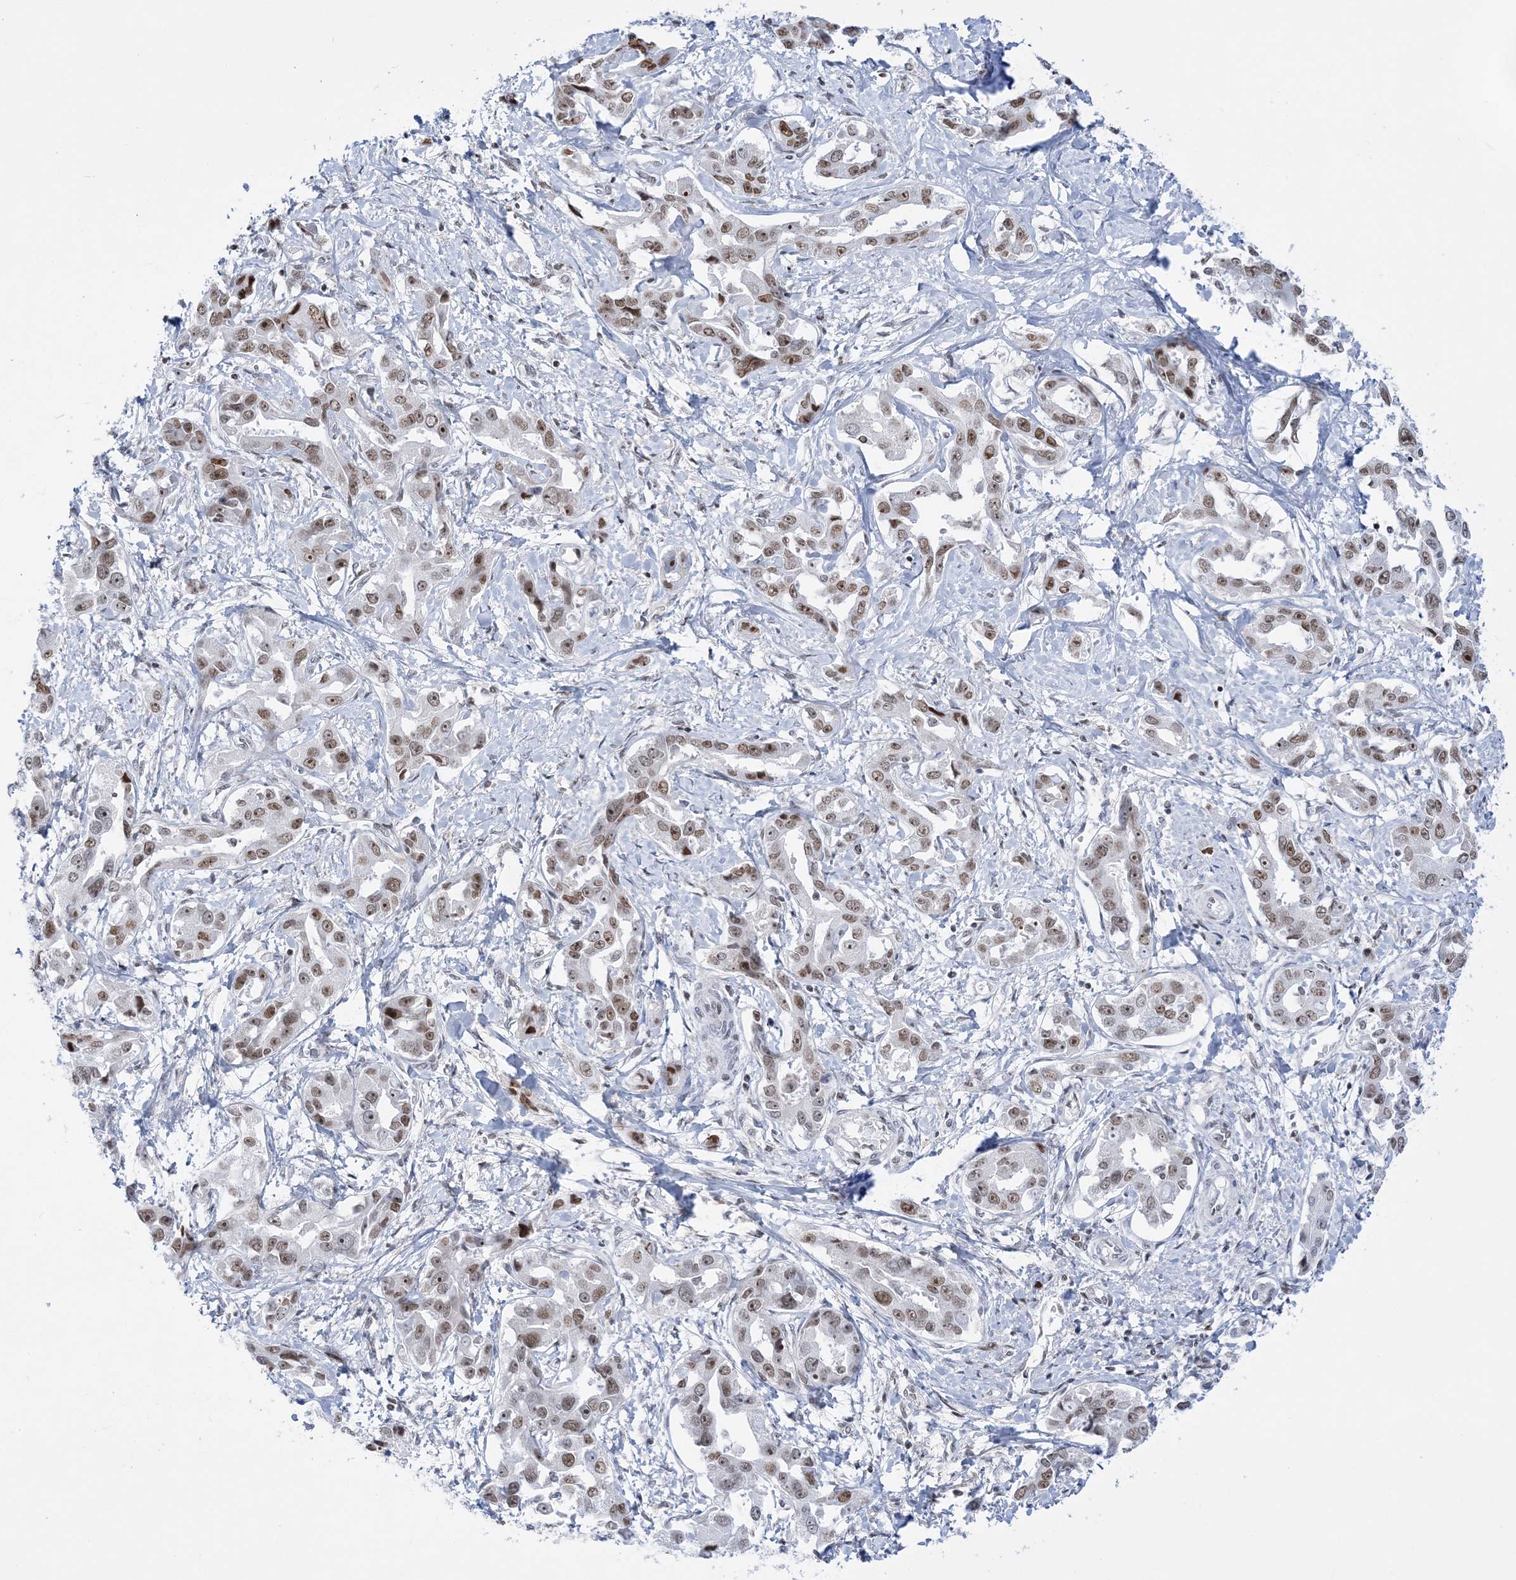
{"staining": {"intensity": "moderate", "quantity": ">75%", "location": "nuclear"}, "tissue": "liver cancer", "cell_type": "Tumor cells", "image_type": "cancer", "snomed": [{"axis": "morphology", "description": "Cholangiocarcinoma"}, {"axis": "topography", "description": "Liver"}], "caption": "A medium amount of moderate nuclear expression is identified in approximately >75% of tumor cells in cholangiocarcinoma (liver) tissue.", "gene": "DDX21", "patient": {"sex": "male", "age": 59}}